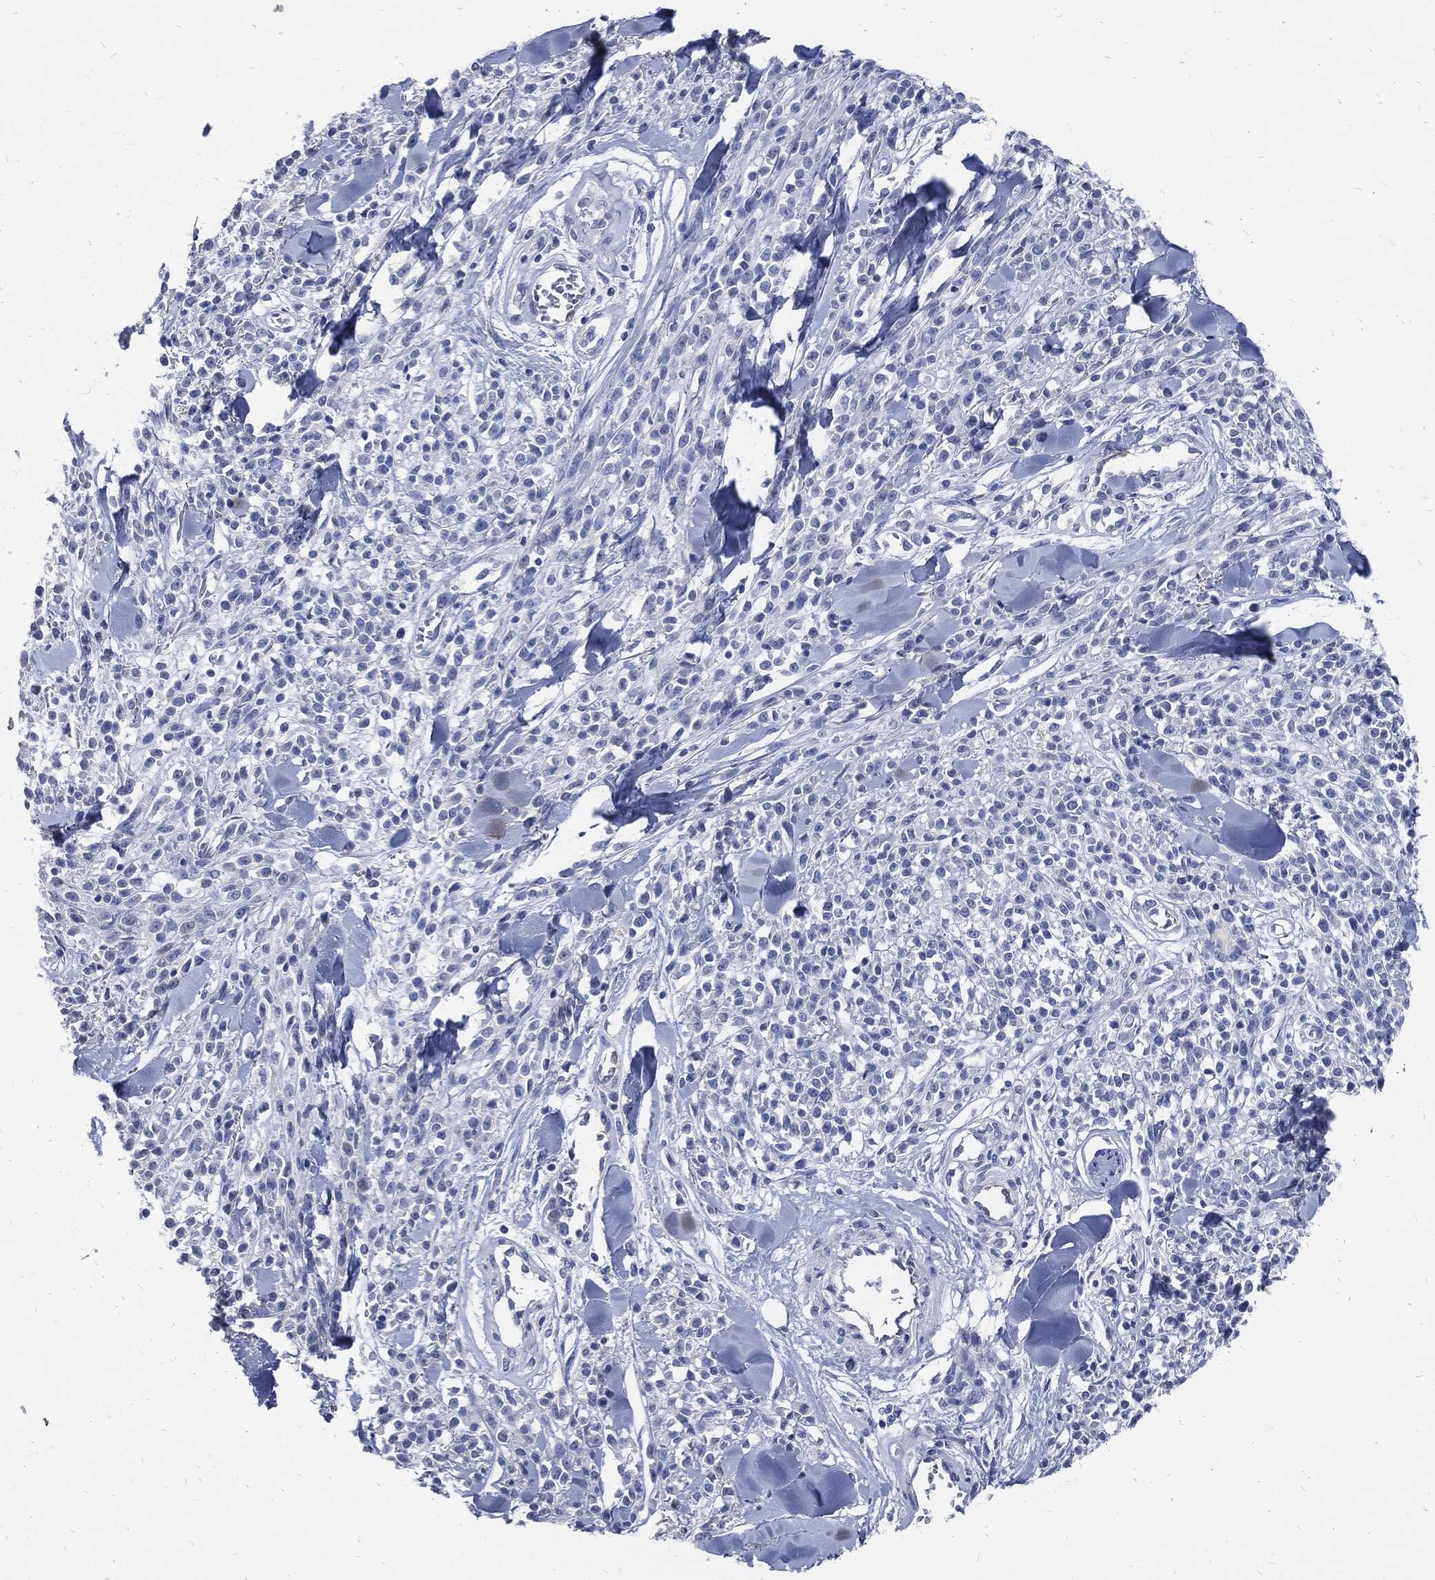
{"staining": {"intensity": "negative", "quantity": "none", "location": "none"}, "tissue": "melanoma", "cell_type": "Tumor cells", "image_type": "cancer", "snomed": [{"axis": "morphology", "description": "Malignant melanoma, NOS"}, {"axis": "topography", "description": "Skin"}, {"axis": "topography", "description": "Skin of trunk"}], "caption": "DAB (3,3'-diaminobenzidine) immunohistochemical staining of melanoma shows no significant staining in tumor cells. Nuclei are stained in blue.", "gene": "FABP4", "patient": {"sex": "male", "age": 74}}